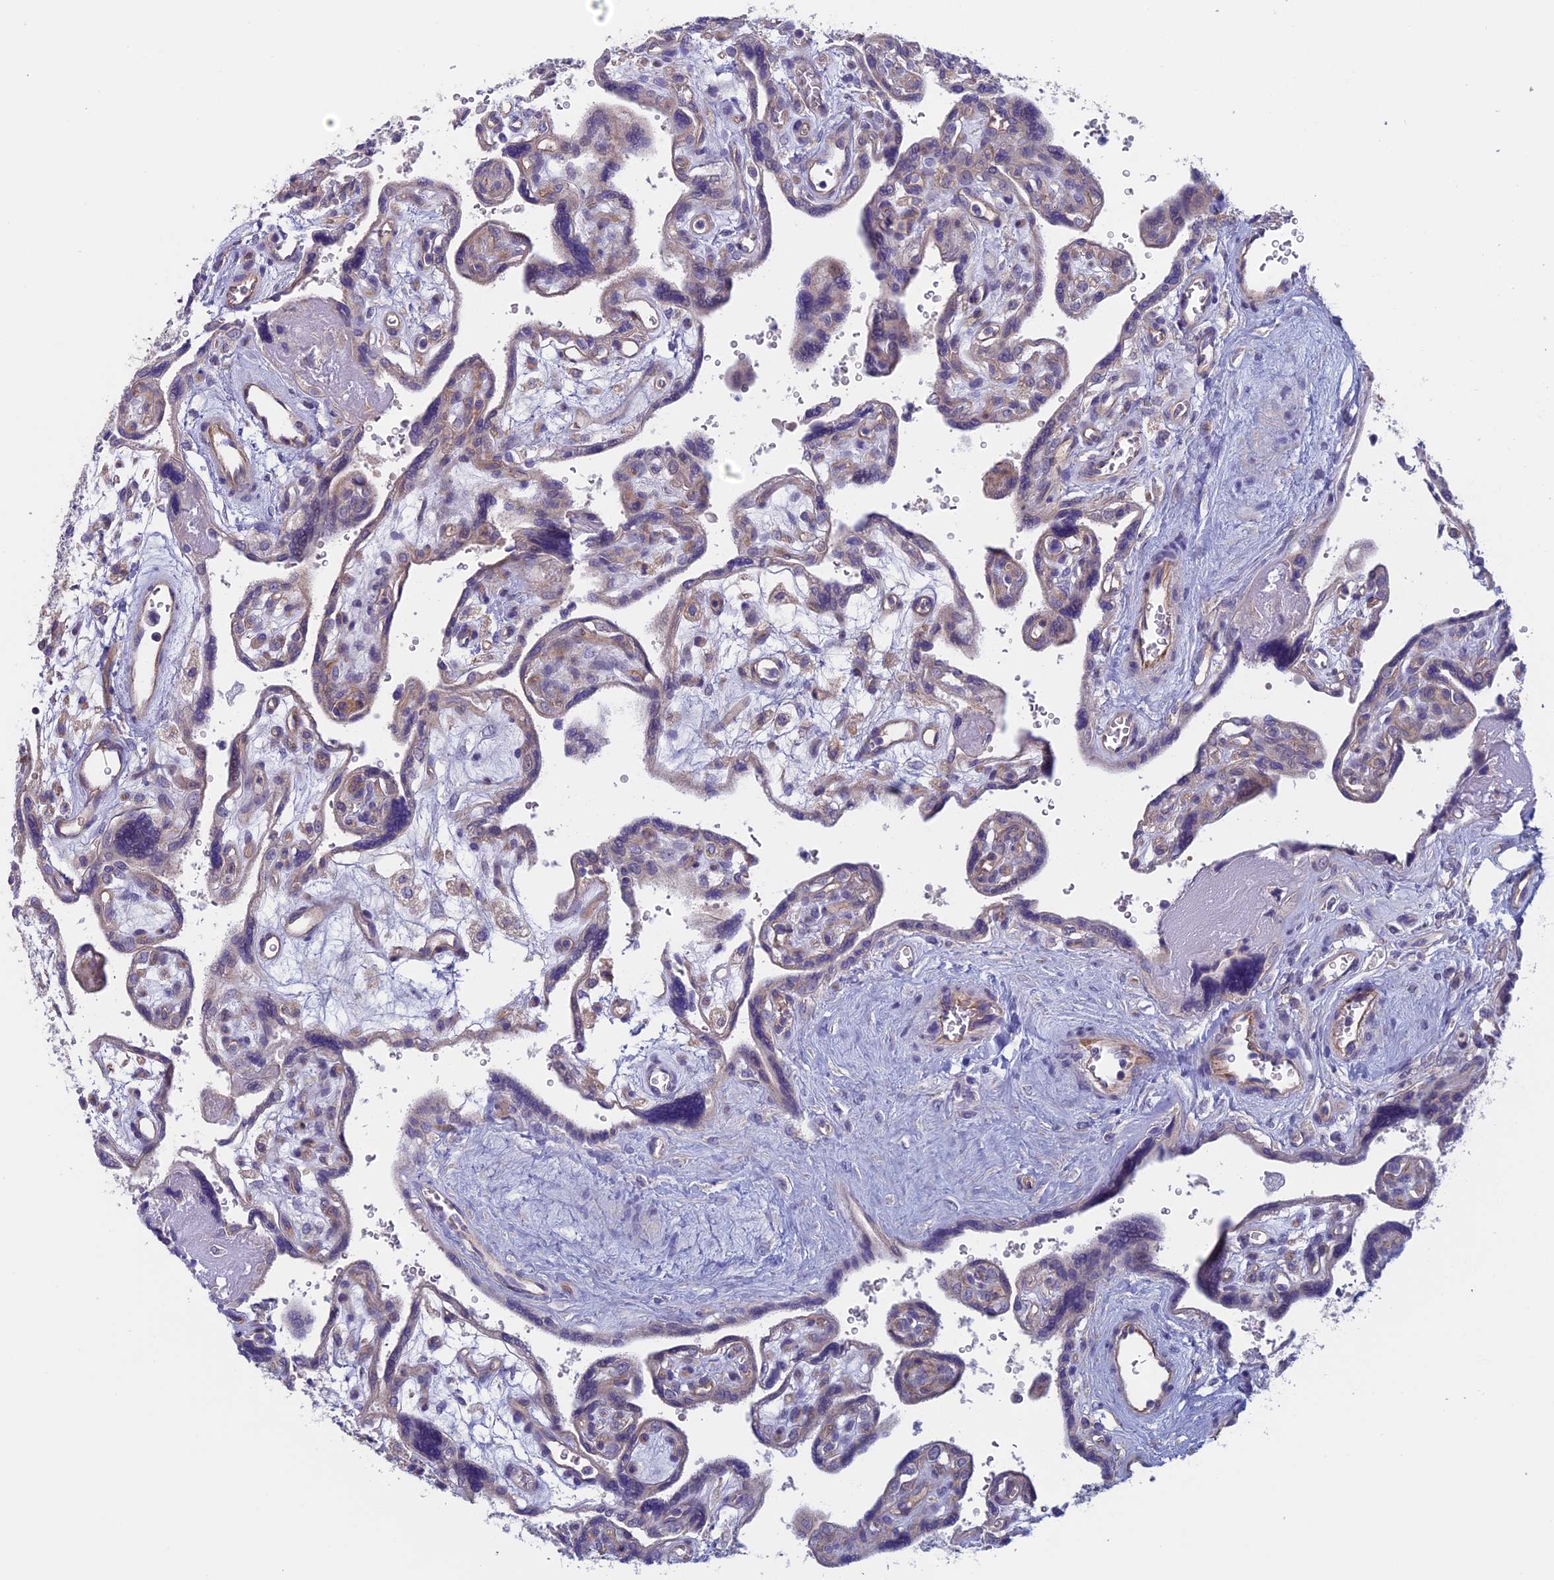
{"staining": {"intensity": "negative", "quantity": "none", "location": "none"}, "tissue": "placenta", "cell_type": "Trophoblastic cells", "image_type": "normal", "snomed": [{"axis": "morphology", "description": "Normal tissue, NOS"}, {"axis": "topography", "description": "Placenta"}], "caption": "Immunohistochemical staining of benign placenta displays no significant expression in trophoblastic cells.", "gene": "CNOT6L", "patient": {"sex": "female", "age": 39}}